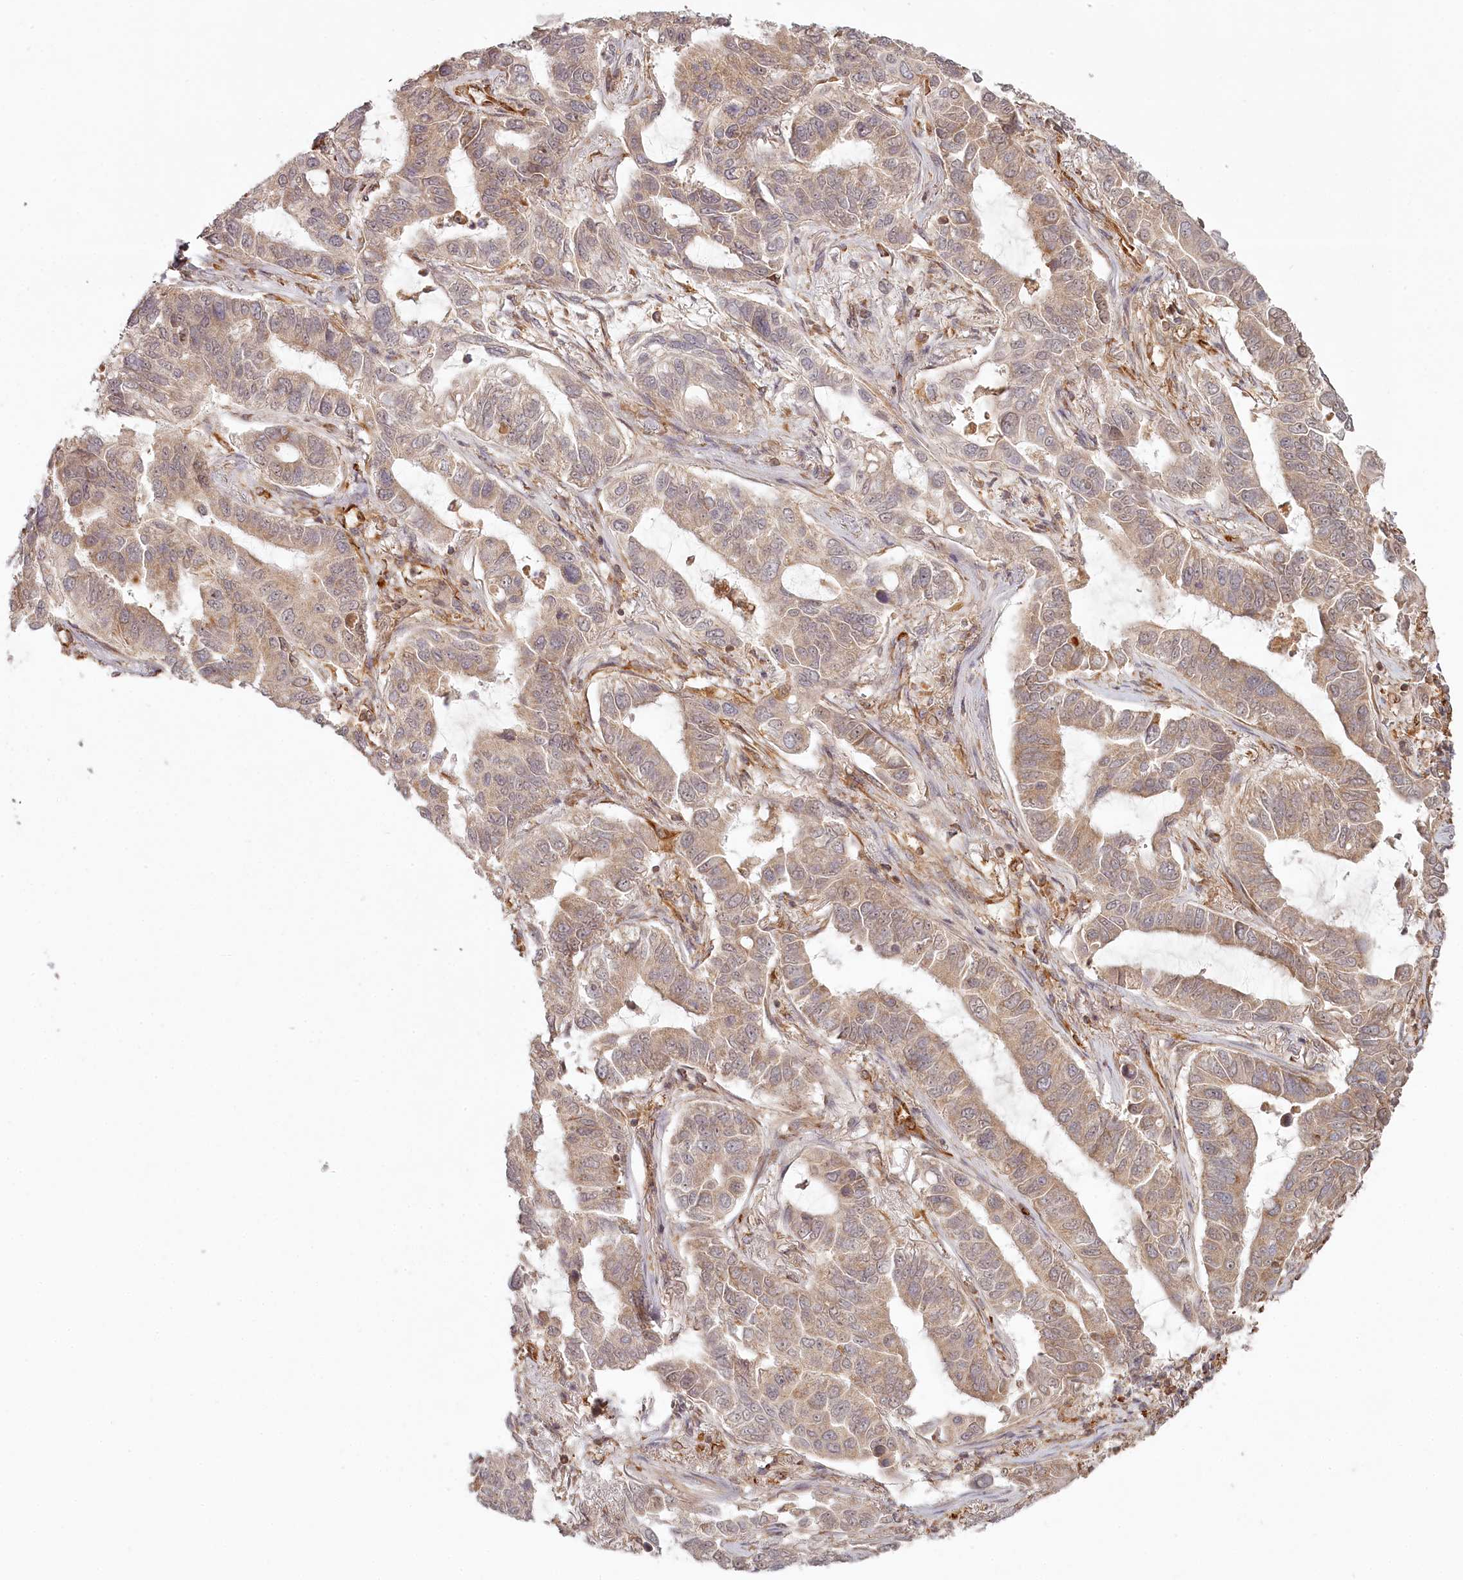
{"staining": {"intensity": "weak", "quantity": ">75%", "location": "cytoplasmic/membranous"}, "tissue": "lung cancer", "cell_type": "Tumor cells", "image_type": "cancer", "snomed": [{"axis": "morphology", "description": "Adenocarcinoma, NOS"}, {"axis": "topography", "description": "Lung"}], "caption": "Weak cytoplasmic/membranous protein staining is present in about >75% of tumor cells in lung cancer. The protein is shown in brown color, while the nuclei are stained blue.", "gene": "TMIE", "patient": {"sex": "male", "age": 64}}